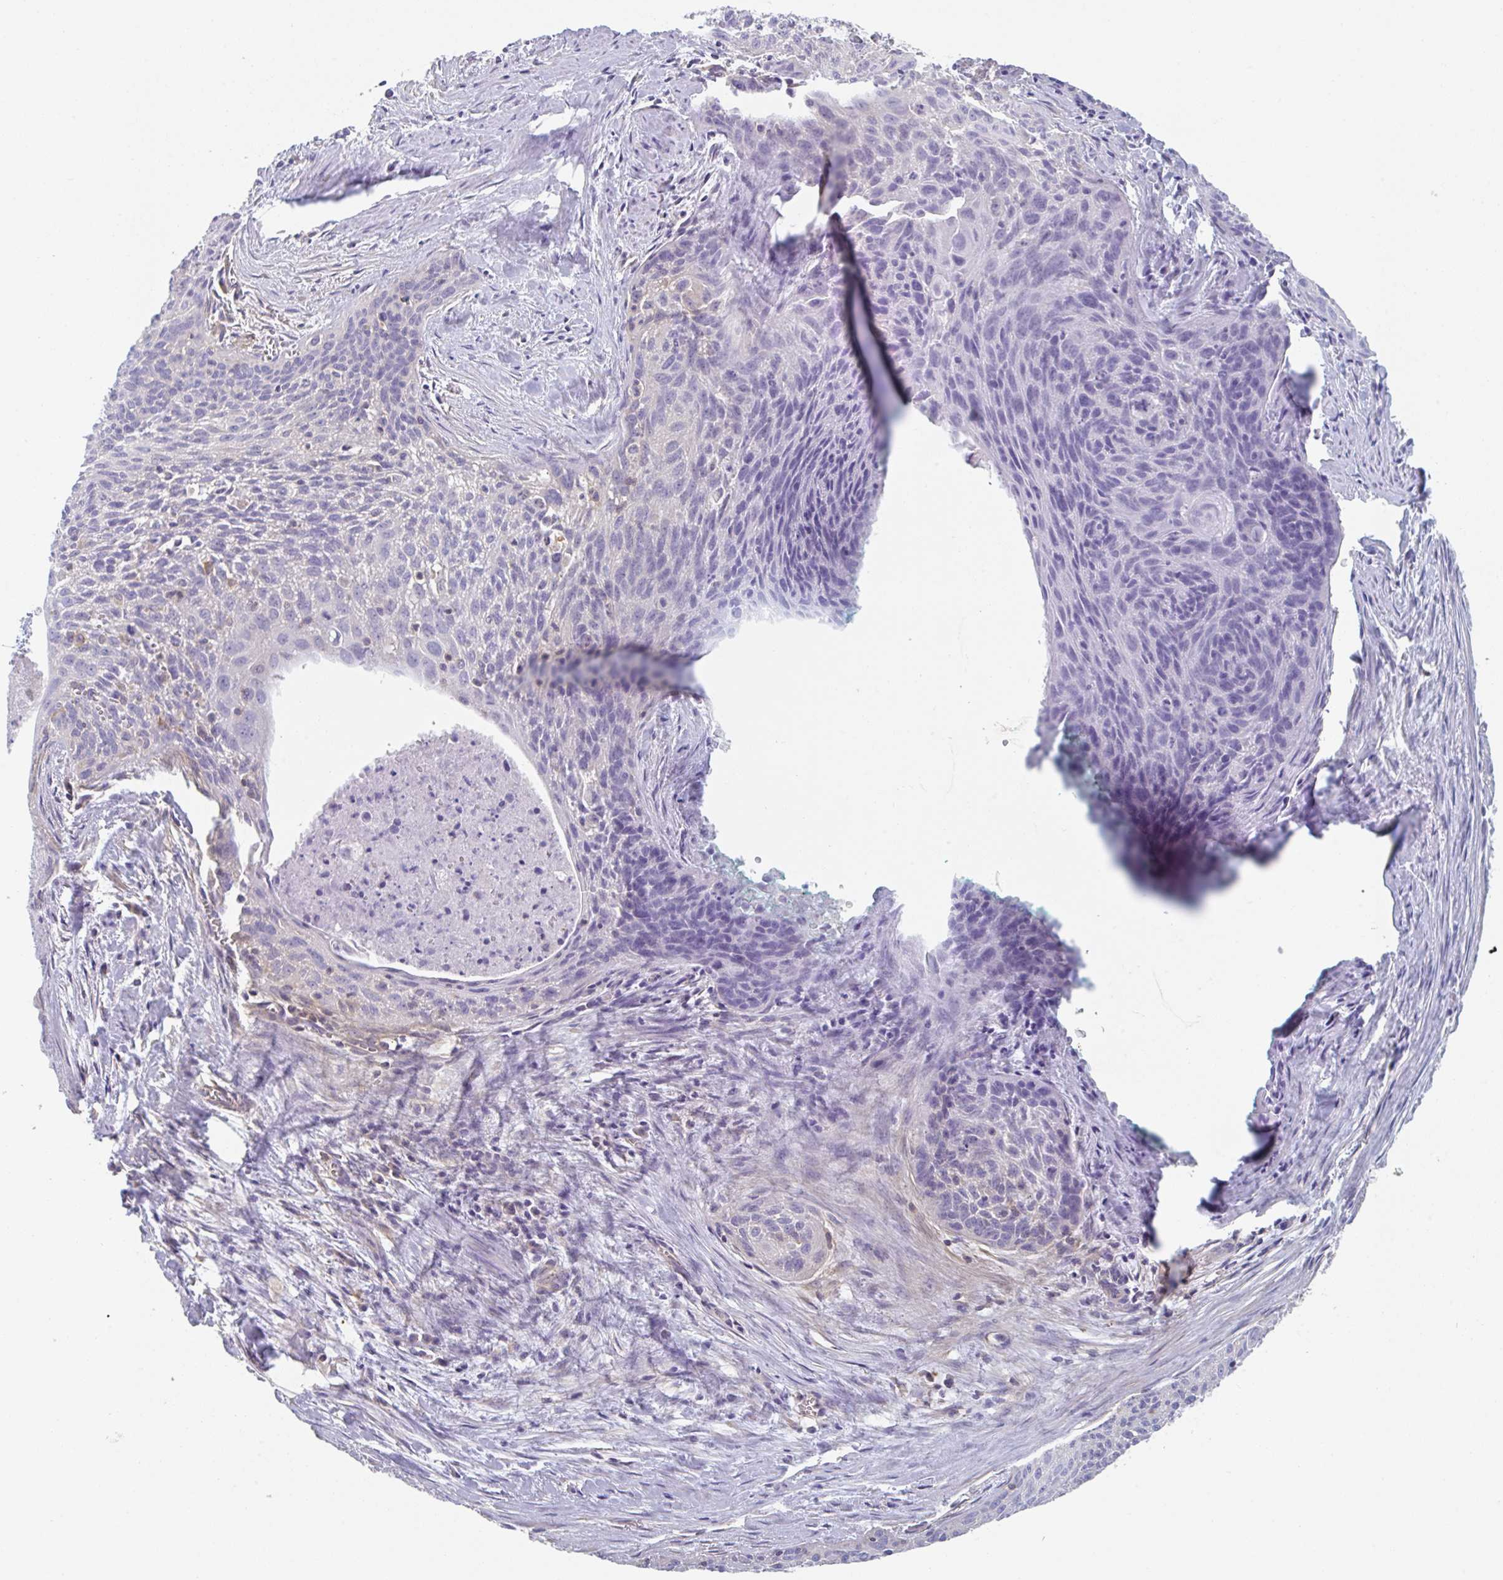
{"staining": {"intensity": "negative", "quantity": "none", "location": "none"}, "tissue": "cervical cancer", "cell_type": "Tumor cells", "image_type": "cancer", "snomed": [{"axis": "morphology", "description": "Squamous cell carcinoma, NOS"}, {"axis": "topography", "description": "Cervix"}], "caption": "A micrograph of human squamous cell carcinoma (cervical) is negative for staining in tumor cells. Nuclei are stained in blue.", "gene": "AMPD2", "patient": {"sex": "female", "age": 55}}